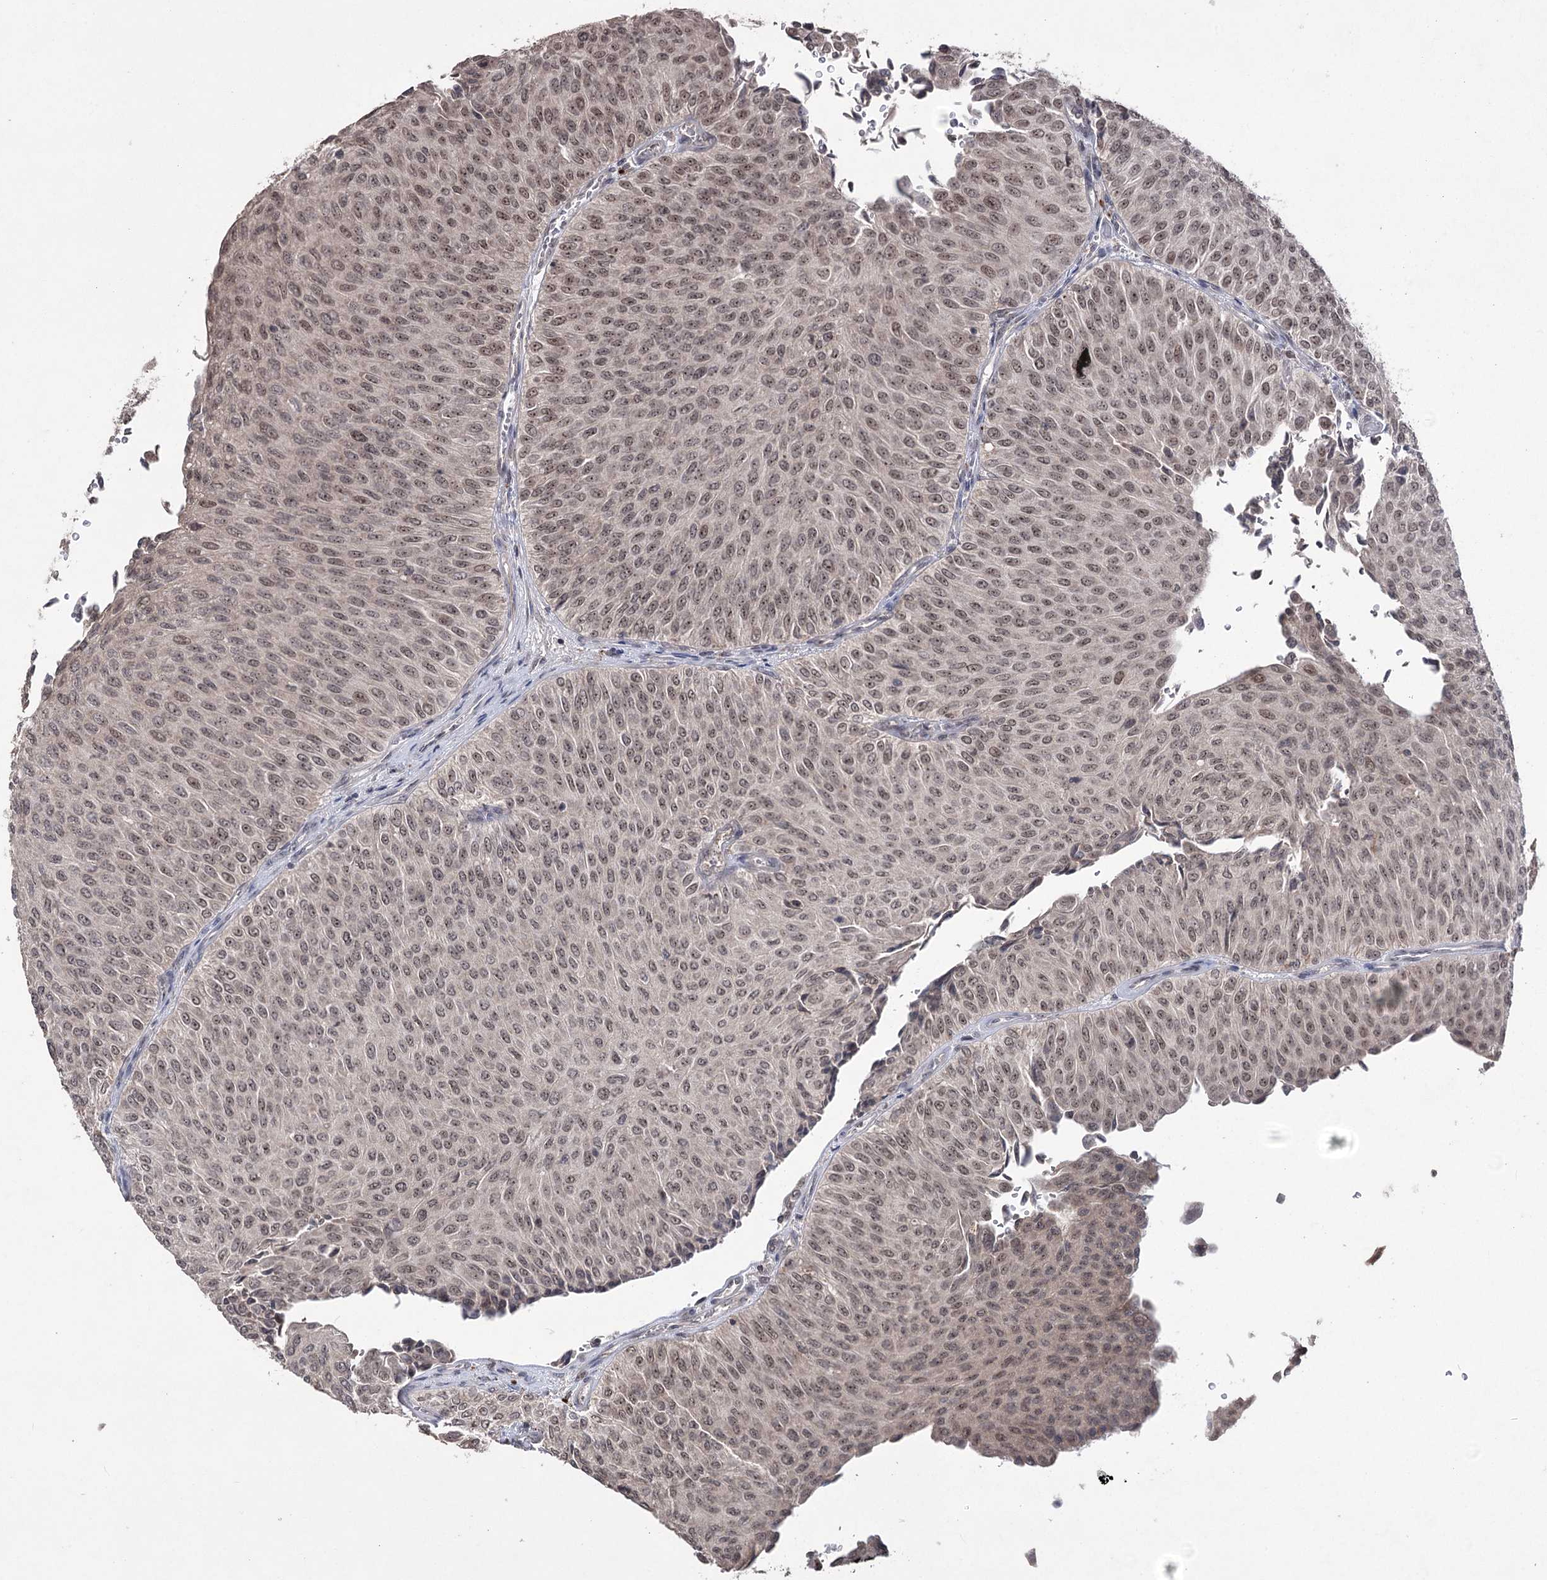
{"staining": {"intensity": "moderate", "quantity": ">75%", "location": "nuclear"}, "tissue": "urothelial cancer", "cell_type": "Tumor cells", "image_type": "cancer", "snomed": [{"axis": "morphology", "description": "Urothelial carcinoma, Low grade"}, {"axis": "topography", "description": "Urinary bladder"}], "caption": "About >75% of tumor cells in human urothelial cancer exhibit moderate nuclear protein expression as visualized by brown immunohistochemical staining.", "gene": "VGLL4", "patient": {"sex": "male", "age": 78}}